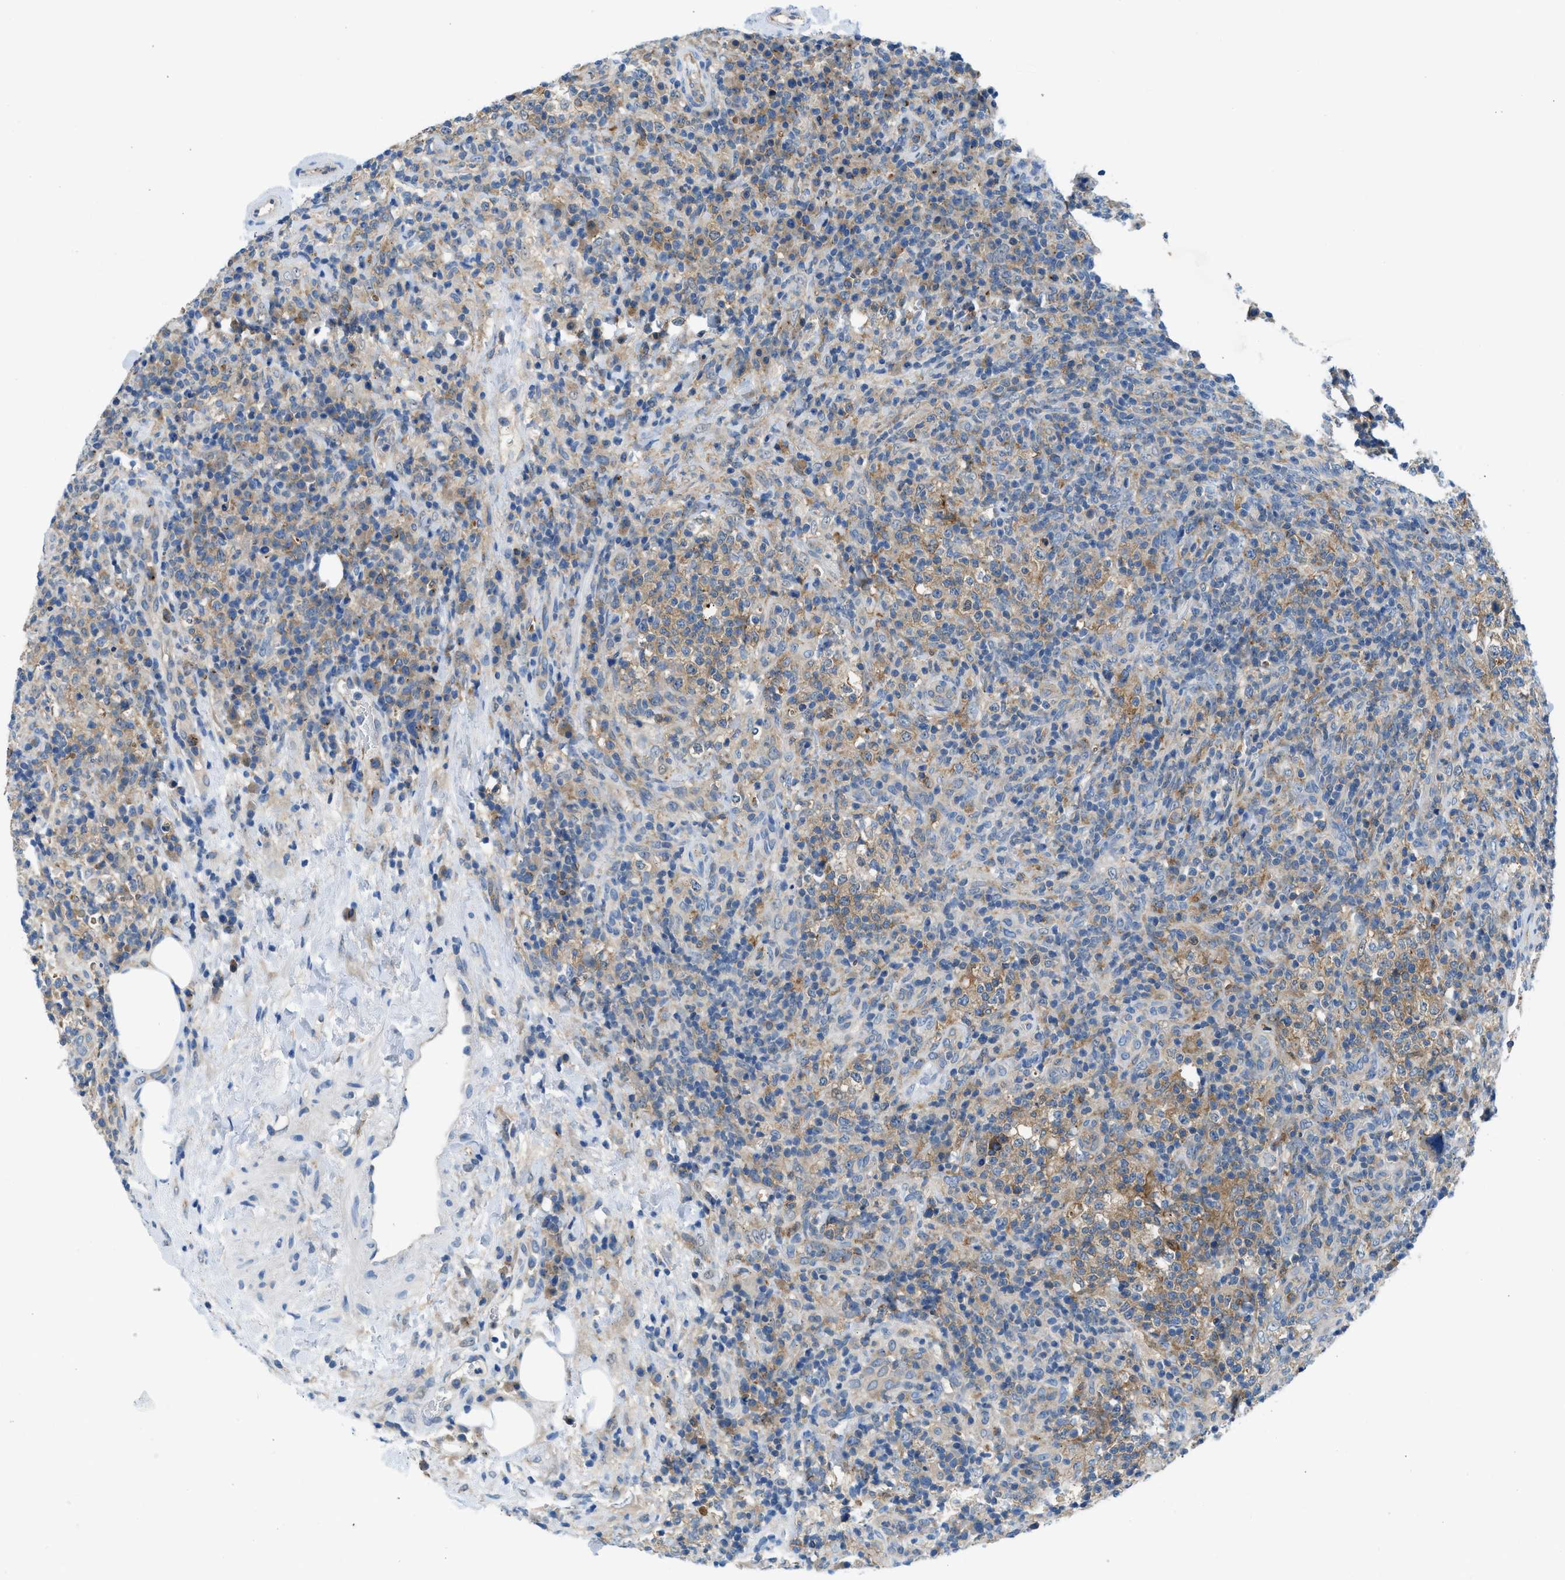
{"staining": {"intensity": "weak", "quantity": "25%-75%", "location": "cytoplasmic/membranous"}, "tissue": "lymphoma", "cell_type": "Tumor cells", "image_type": "cancer", "snomed": [{"axis": "morphology", "description": "Malignant lymphoma, non-Hodgkin's type, High grade"}, {"axis": "topography", "description": "Lymph node"}], "caption": "Human malignant lymphoma, non-Hodgkin's type (high-grade) stained with a brown dye displays weak cytoplasmic/membranous positive positivity in about 25%-75% of tumor cells.", "gene": "BNC2", "patient": {"sex": "female", "age": 76}}